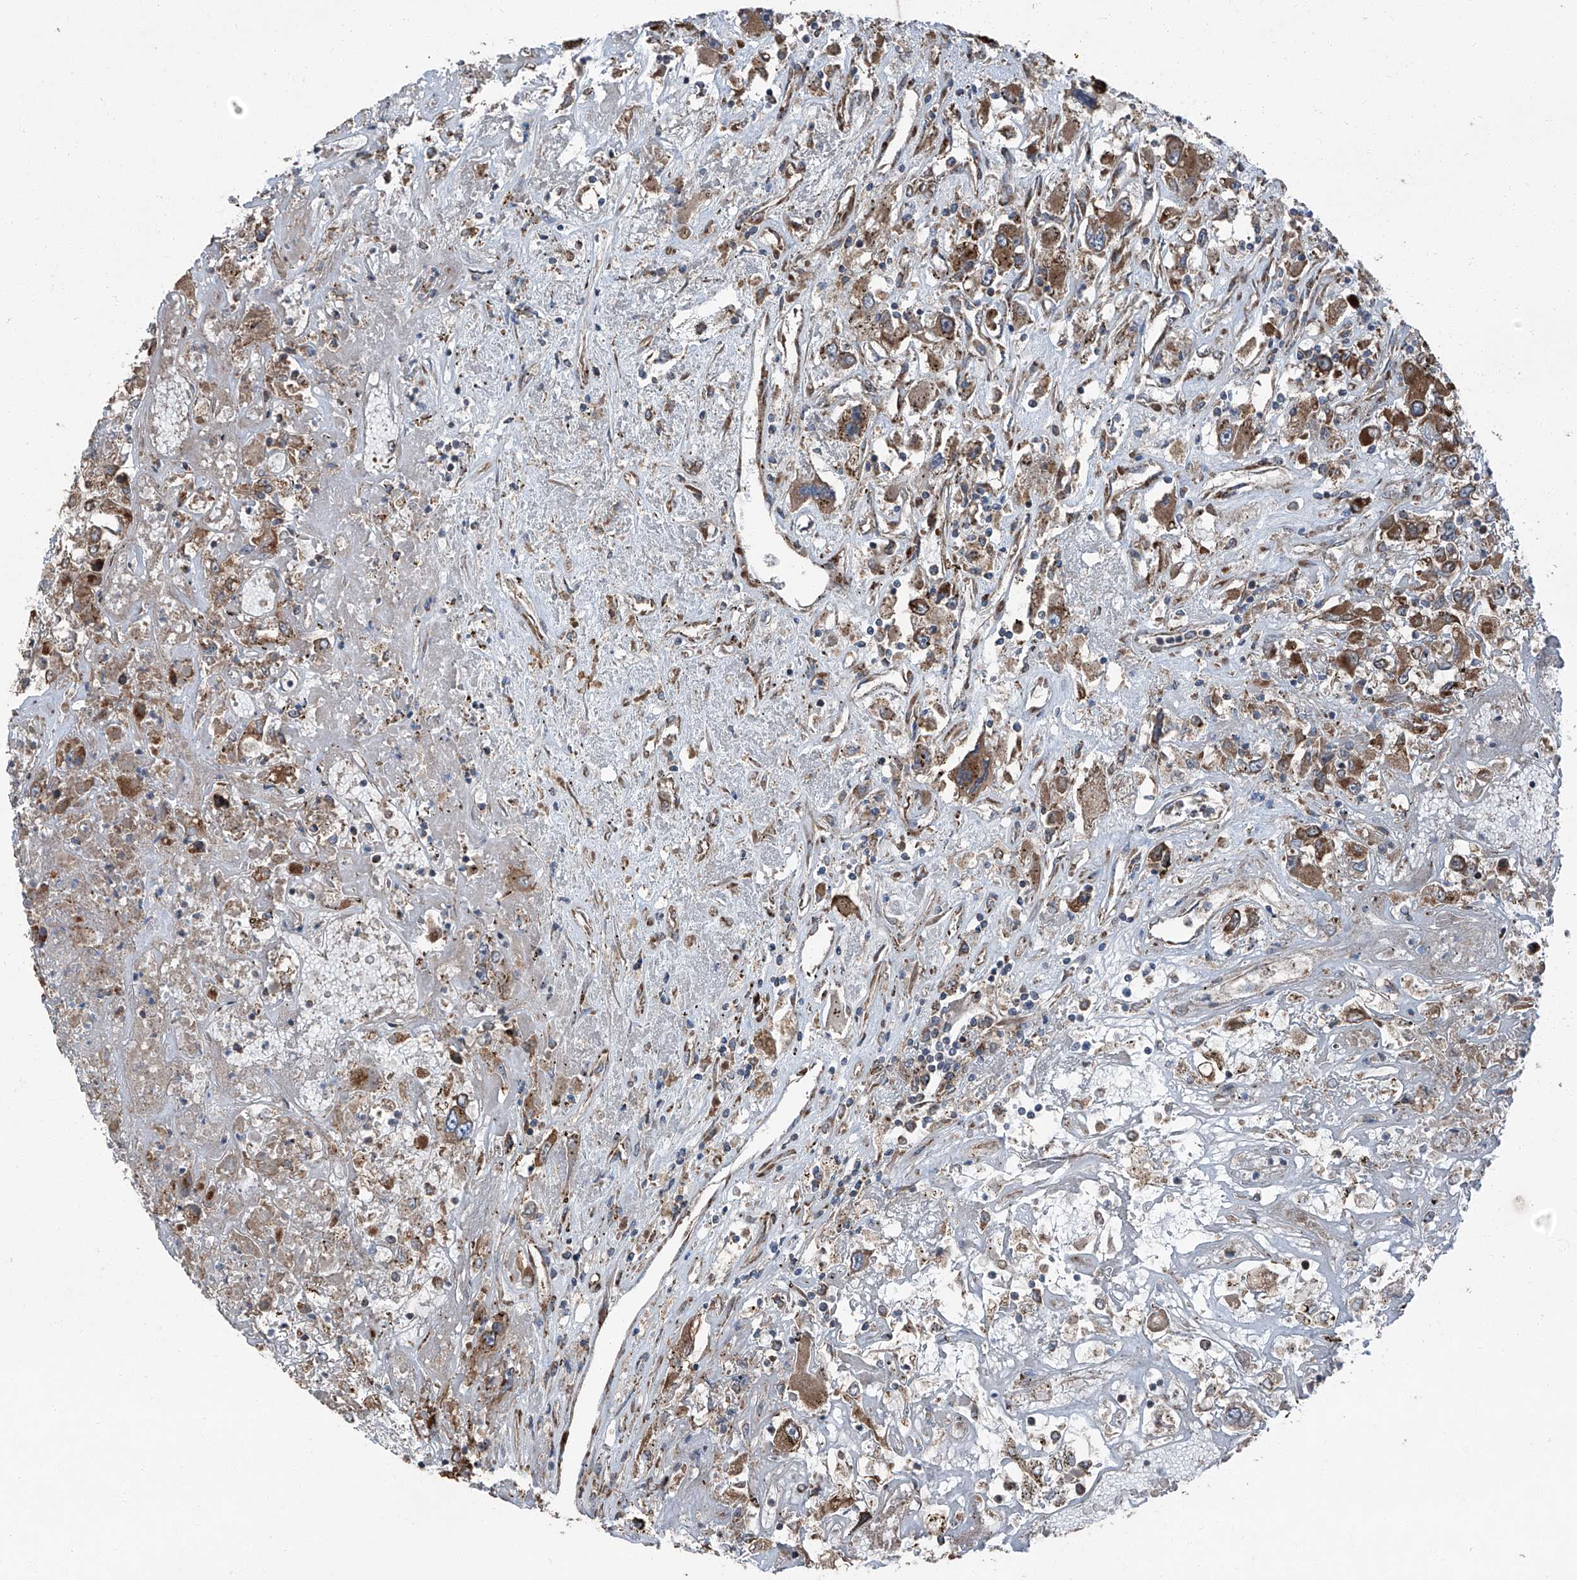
{"staining": {"intensity": "moderate", "quantity": ">75%", "location": "cytoplasmic/membranous"}, "tissue": "renal cancer", "cell_type": "Tumor cells", "image_type": "cancer", "snomed": [{"axis": "morphology", "description": "Adenocarcinoma, NOS"}, {"axis": "topography", "description": "Kidney"}], "caption": "Protein expression analysis of adenocarcinoma (renal) displays moderate cytoplasmic/membranous expression in approximately >75% of tumor cells.", "gene": "LIMK1", "patient": {"sex": "female", "age": 52}}